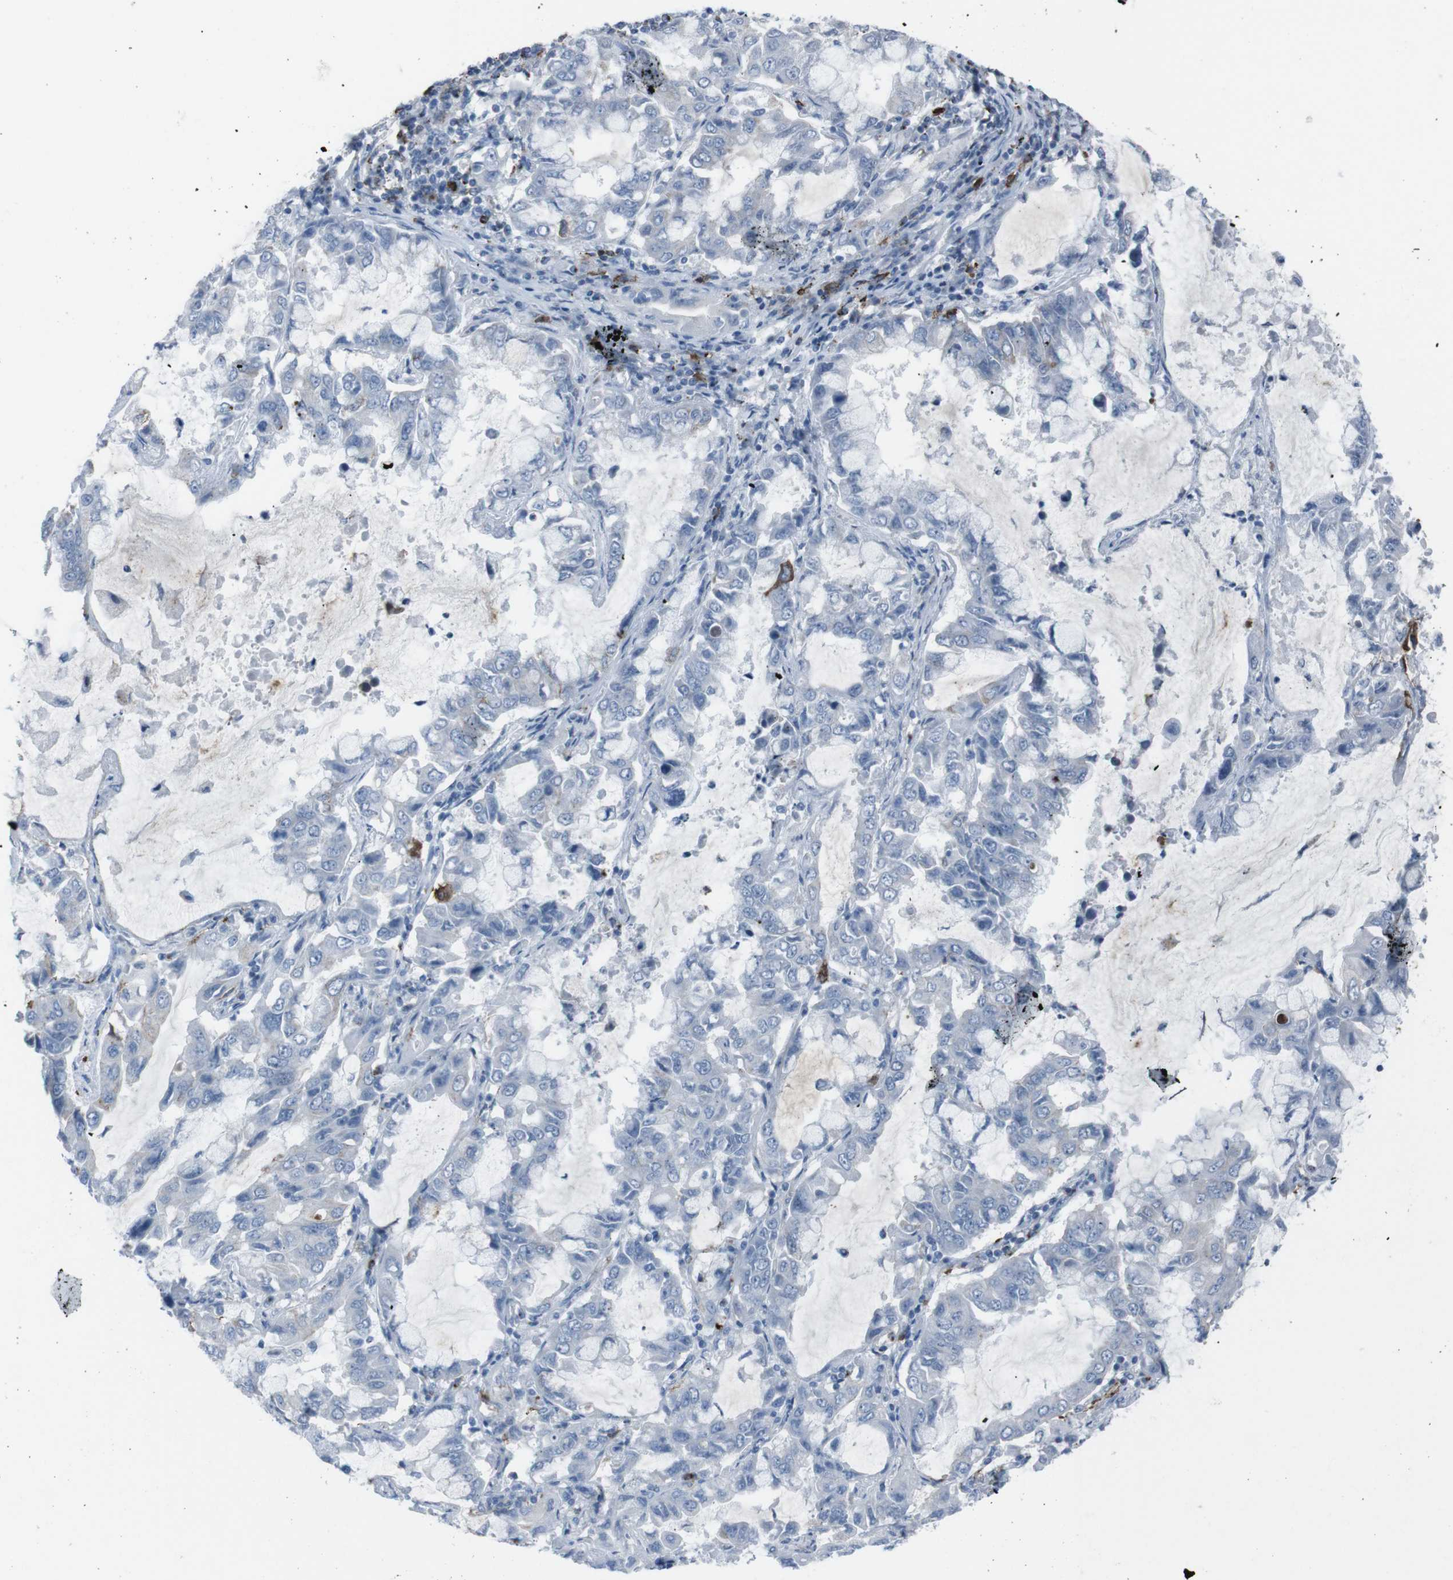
{"staining": {"intensity": "strong", "quantity": "<25%", "location": "cytoplasmic/membranous"}, "tissue": "lung cancer", "cell_type": "Tumor cells", "image_type": "cancer", "snomed": [{"axis": "morphology", "description": "Adenocarcinoma, NOS"}, {"axis": "topography", "description": "Lung"}], "caption": "Protein analysis of lung cancer (adenocarcinoma) tissue shows strong cytoplasmic/membranous expression in about <25% of tumor cells.", "gene": "ST6GAL1", "patient": {"sex": "male", "age": 64}}